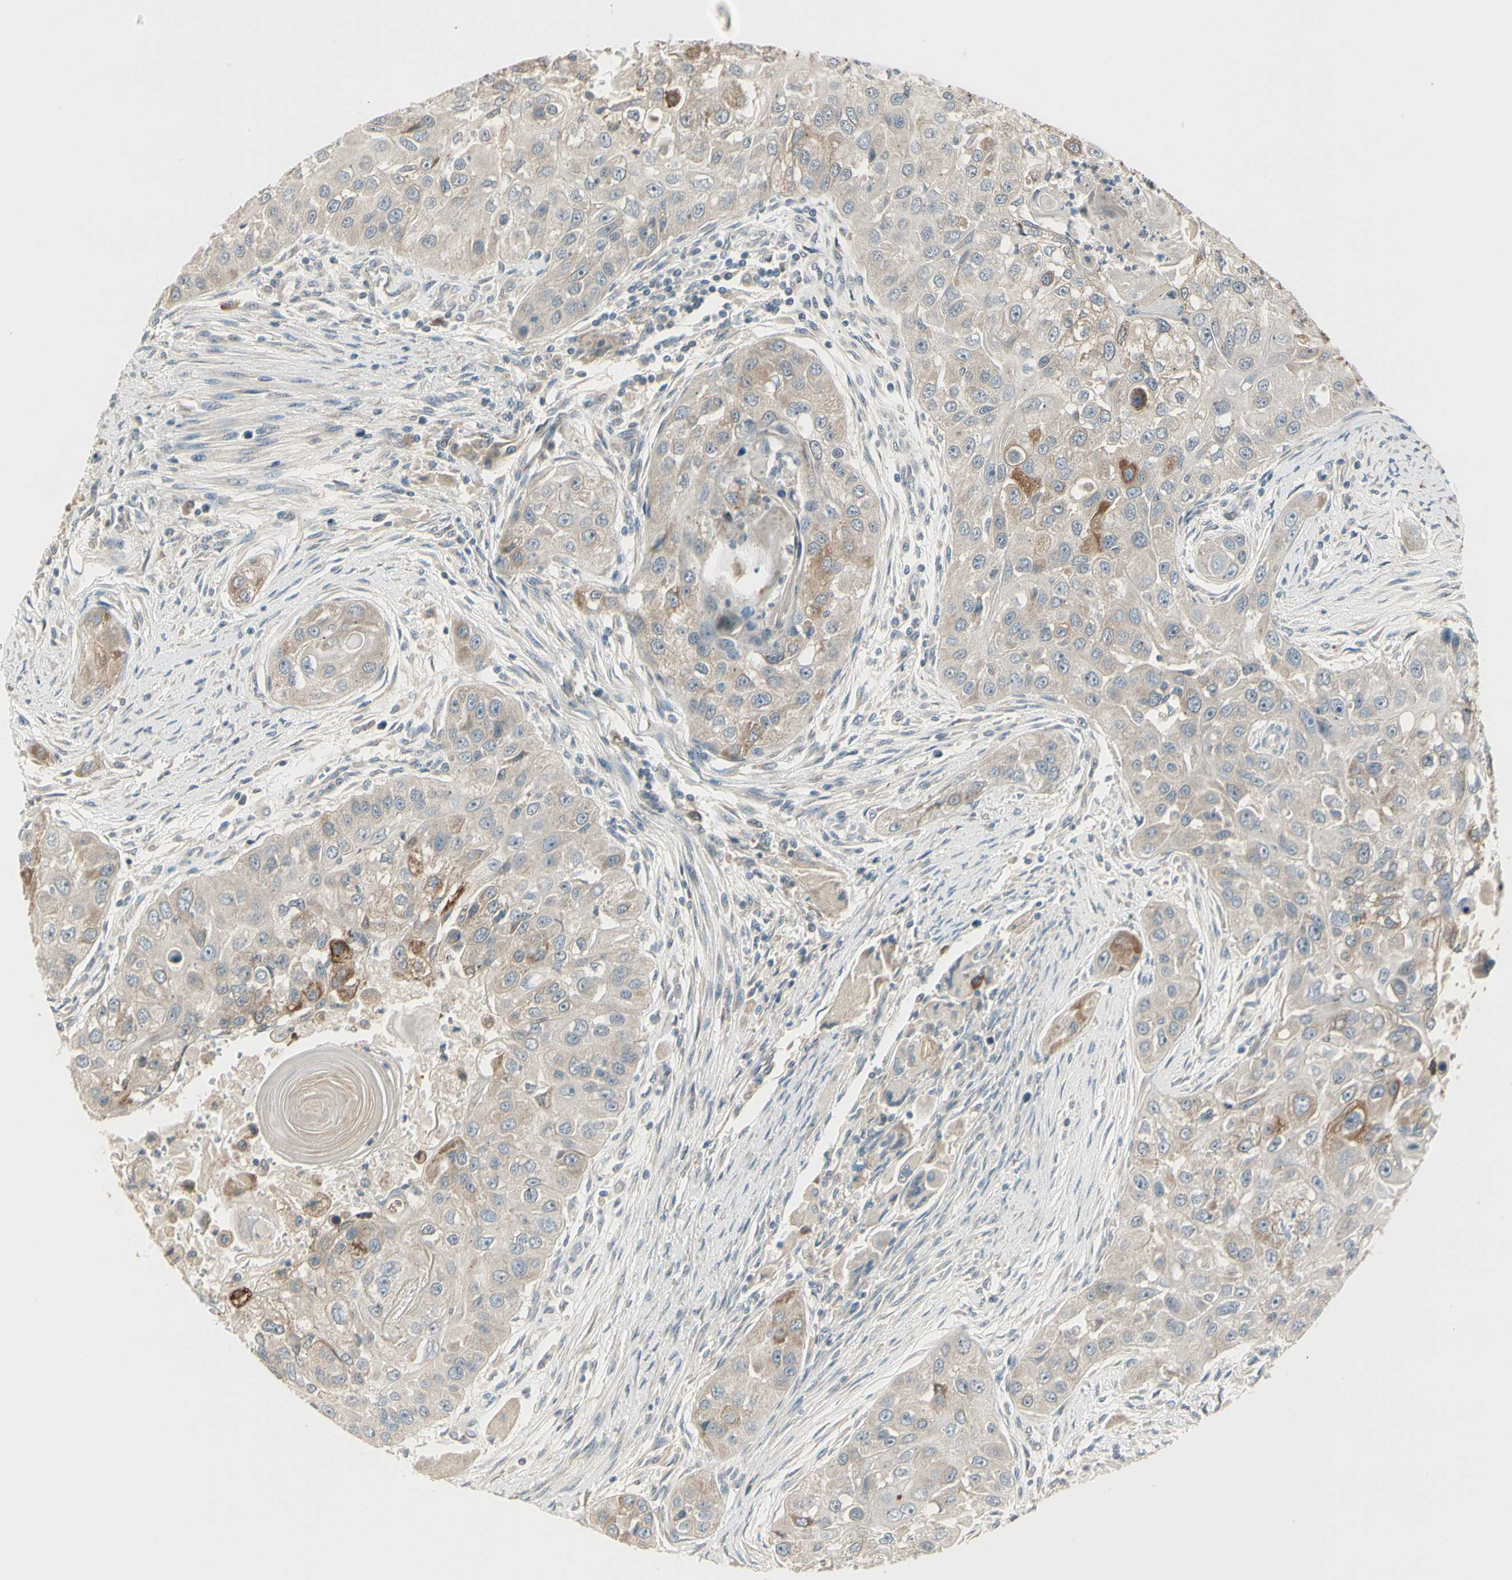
{"staining": {"intensity": "moderate", "quantity": "<25%", "location": "cytoplasmic/membranous"}, "tissue": "head and neck cancer", "cell_type": "Tumor cells", "image_type": "cancer", "snomed": [{"axis": "morphology", "description": "Normal tissue, NOS"}, {"axis": "morphology", "description": "Squamous cell carcinoma, NOS"}, {"axis": "topography", "description": "Skeletal muscle"}, {"axis": "topography", "description": "Head-Neck"}], "caption": "Moderate cytoplasmic/membranous protein positivity is present in about <25% of tumor cells in head and neck cancer.", "gene": "PCDHB15", "patient": {"sex": "male", "age": 51}}